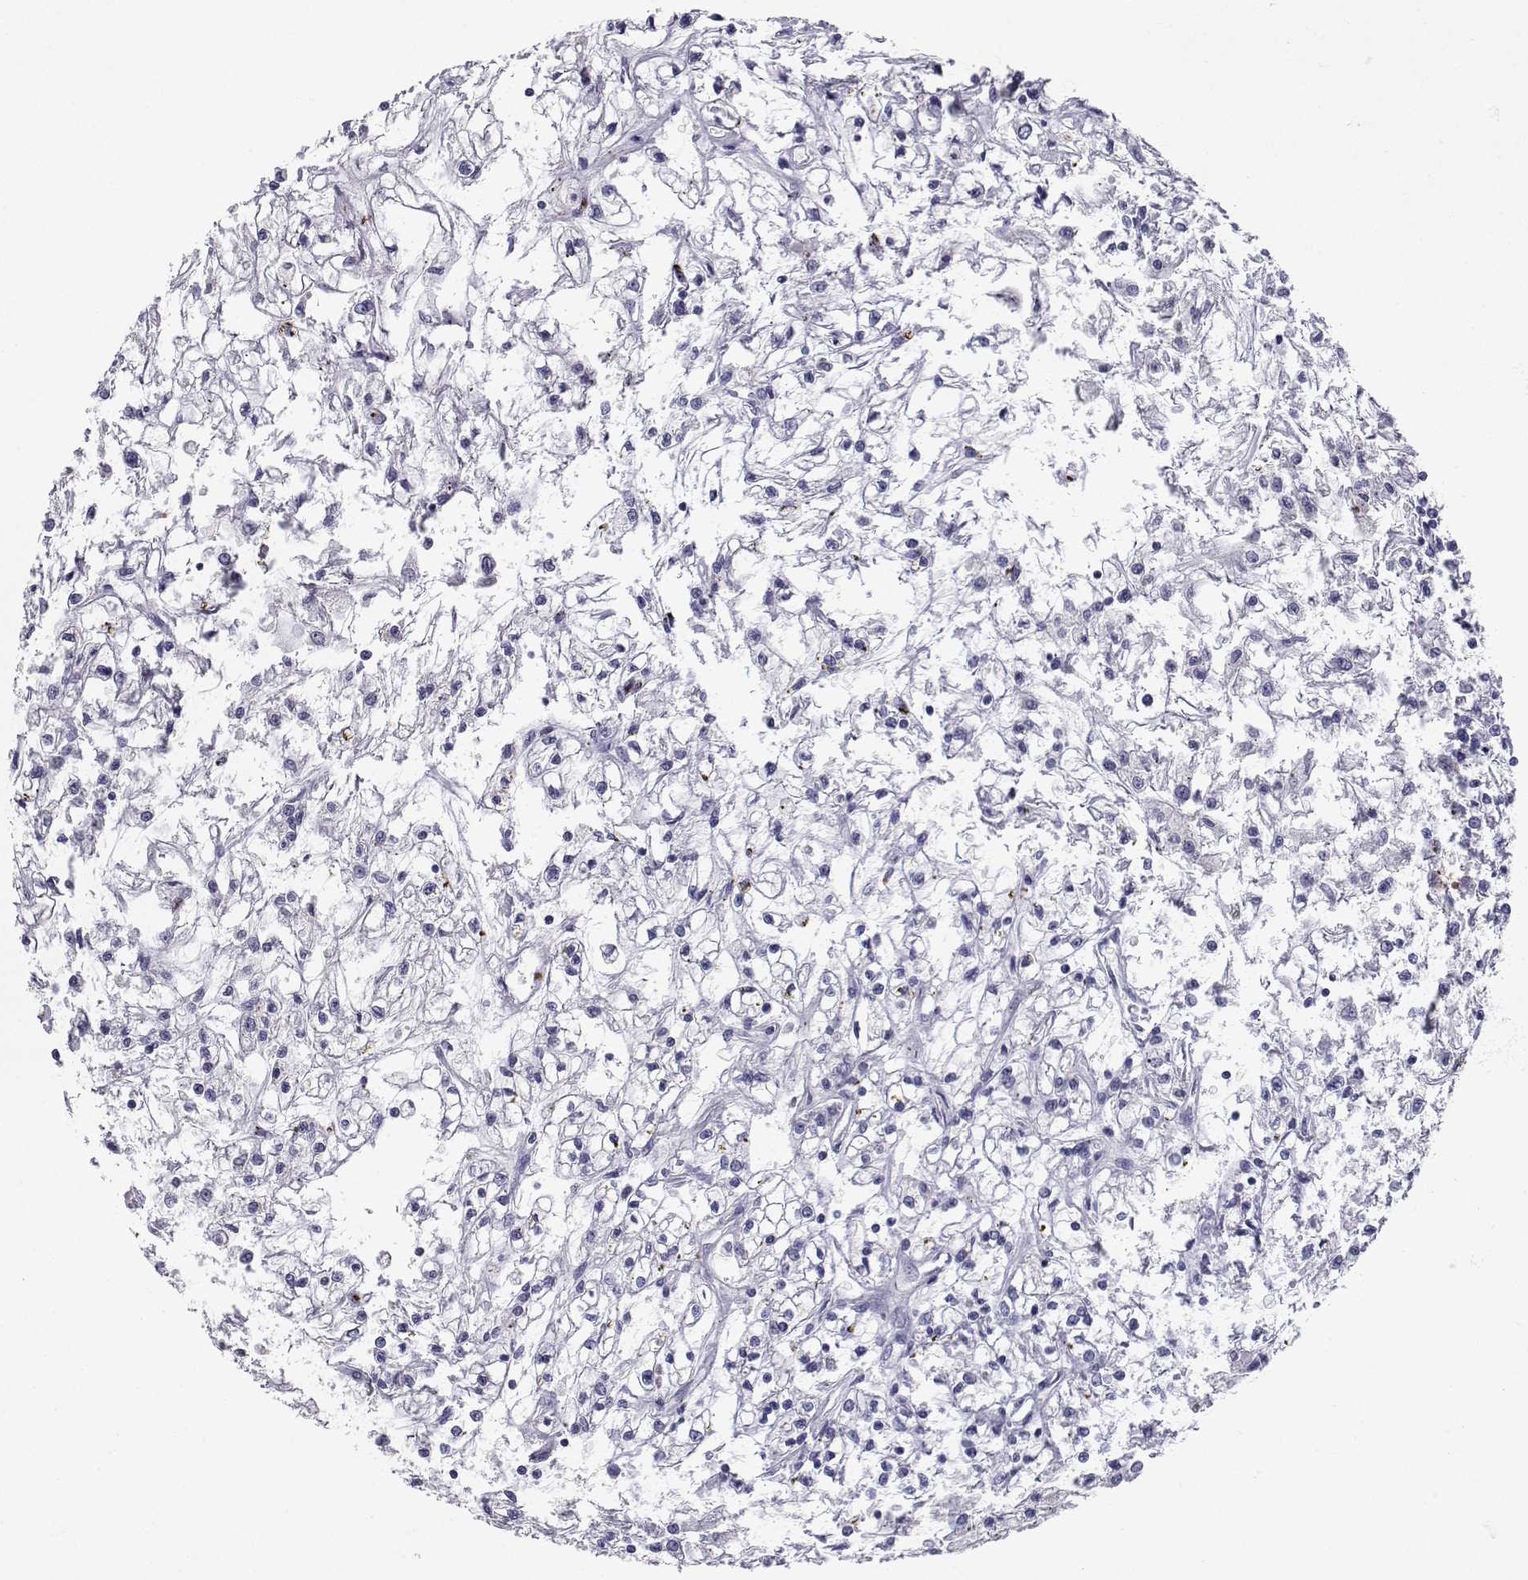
{"staining": {"intensity": "negative", "quantity": "none", "location": "none"}, "tissue": "renal cancer", "cell_type": "Tumor cells", "image_type": "cancer", "snomed": [{"axis": "morphology", "description": "Adenocarcinoma, NOS"}, {"axis": "topography", "description": "Kidney"}], "caption": "Adenocarcinoma (renal) was stained to show a protein in brown. There is no significant expression in tumor cells. (Stains: DAB (3,3'-diaminobenzidine) immunohistochemistry with hematoxylin counter stain, Microscopy: brightfield microscopy at high magnification).", "gene": "SLC6A3", "patient": {"sex": "female", "age": 59}}